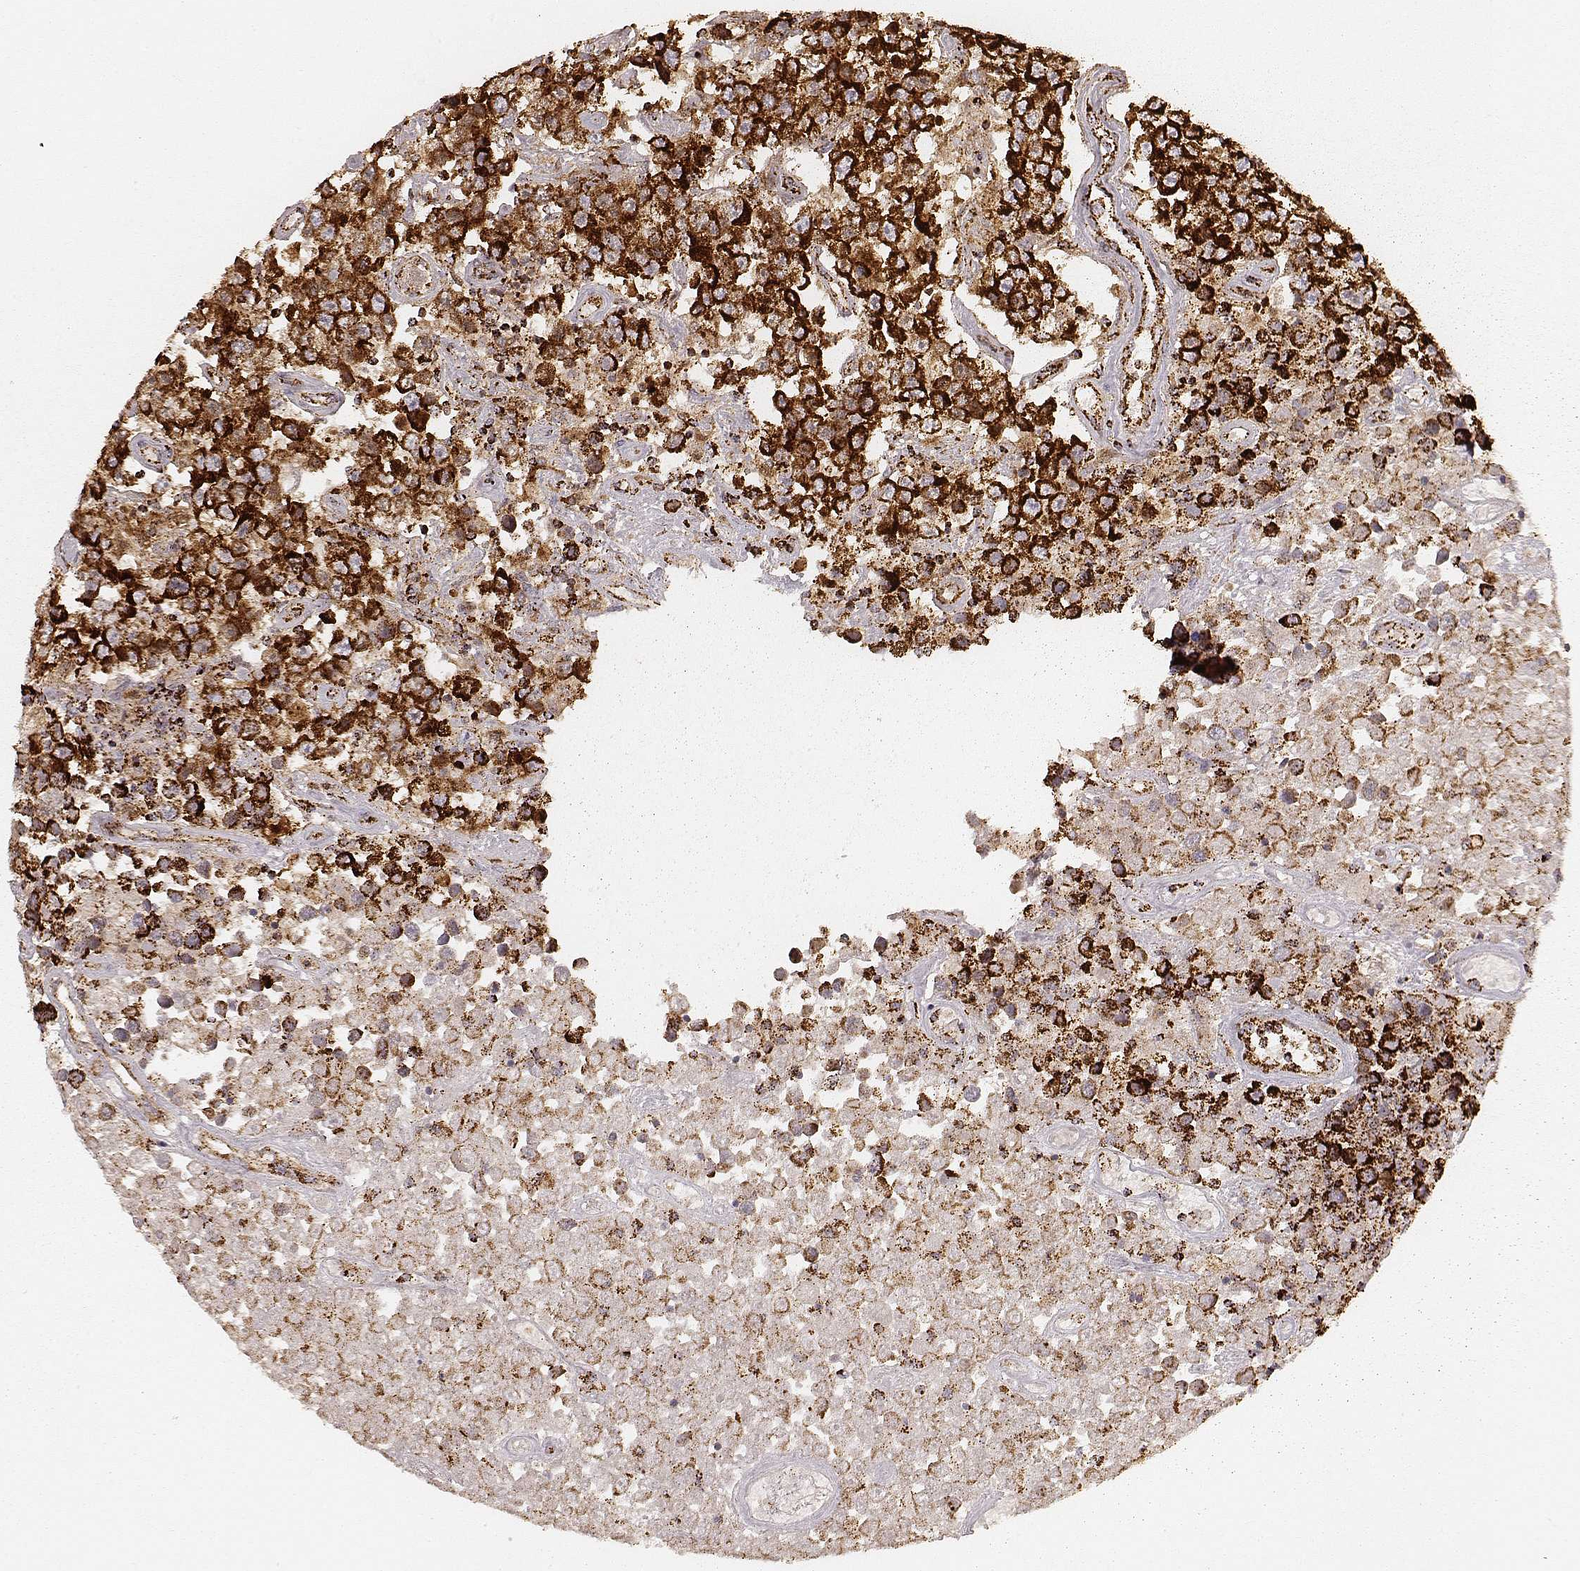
{"staining": {"intensity": "strong", "quantity": ">75%", "location": "cytoplasmic/membranous"}, "tissue": "testis cancer", "cell_type": "Tumor cells", "image_type": "cancer", "snomed": [{"axis": "morphology", "description": "Seminoma, NOS"}, {"axis": "topography", "description": "Testis"}], "caption": "Immunohistochemical staining of testis cancer exhibits strong cytoplasmic/membranous protein expression in approximately >75% of tumor cells. The staining was performed using DAB (3,3'-diaminobenzidine) to visualize the protein expression in brown, while the nuclei were stained in blue with hematoxylin (Magnification: 20x).", "gene": "CS", "patient": {"sex": "male", "age": 52}}